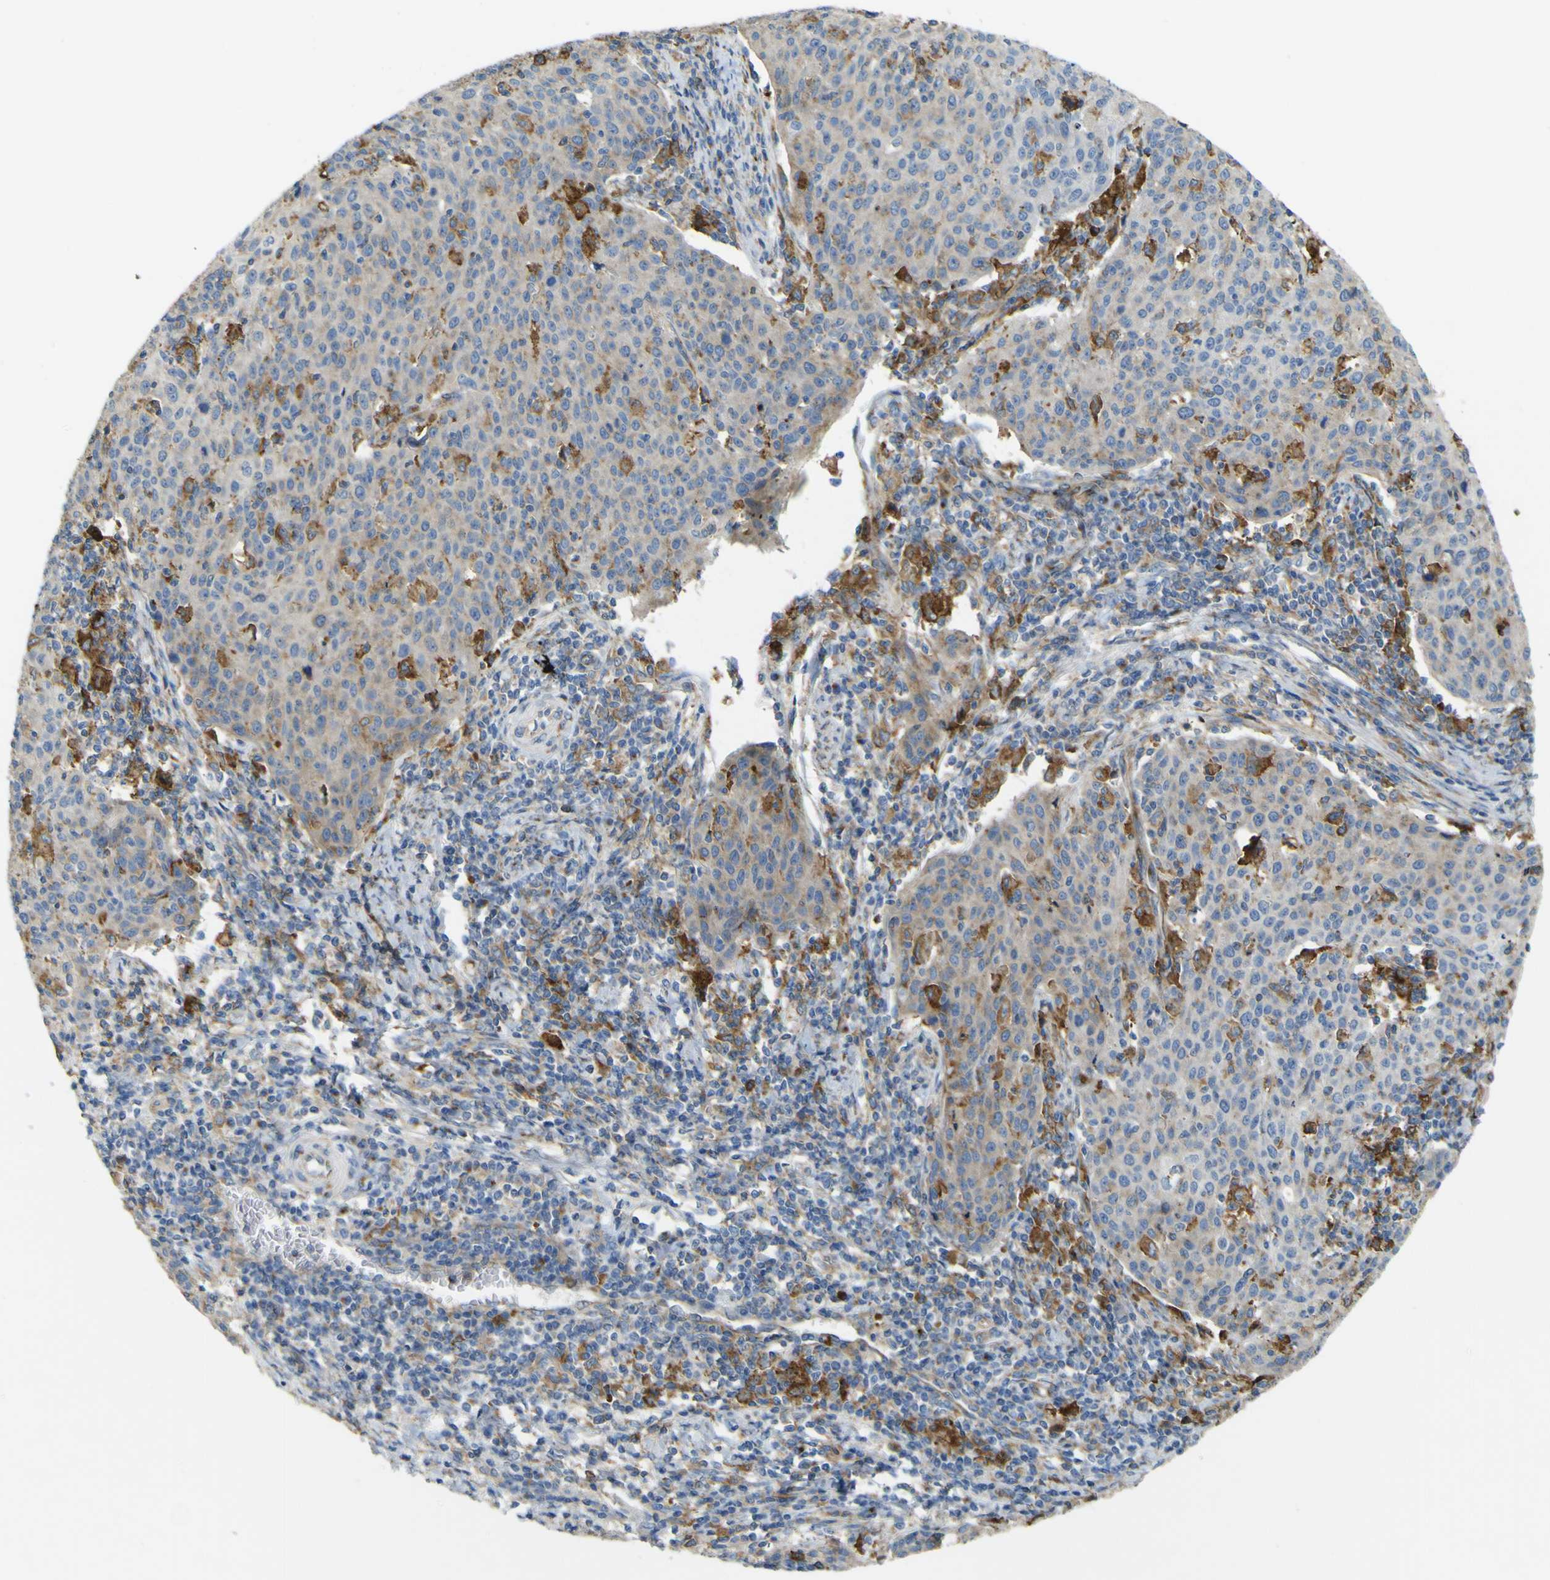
{"staining": {"intensity": "moderate", "quantity": "<25%", "location": "cytoplasmic/membranous"}, "tissue": "cervical cancer", "cell_type": "Tumor cells", "image_type": "cancer", "snomed": [{"axis": "morphology", "description": "Squamous cell carcinoma, NOS"}, {"axis": "topography", "description": "Cervix"}], "caption": "A histopathology image of human cervical squamous cell carcinoma stained for a protein demonstrates moderate cytoplasmic/membranous brown staining in tumor cells.", "gene": "IGF2R", "patient": {"sex": "female", "age": 38}}